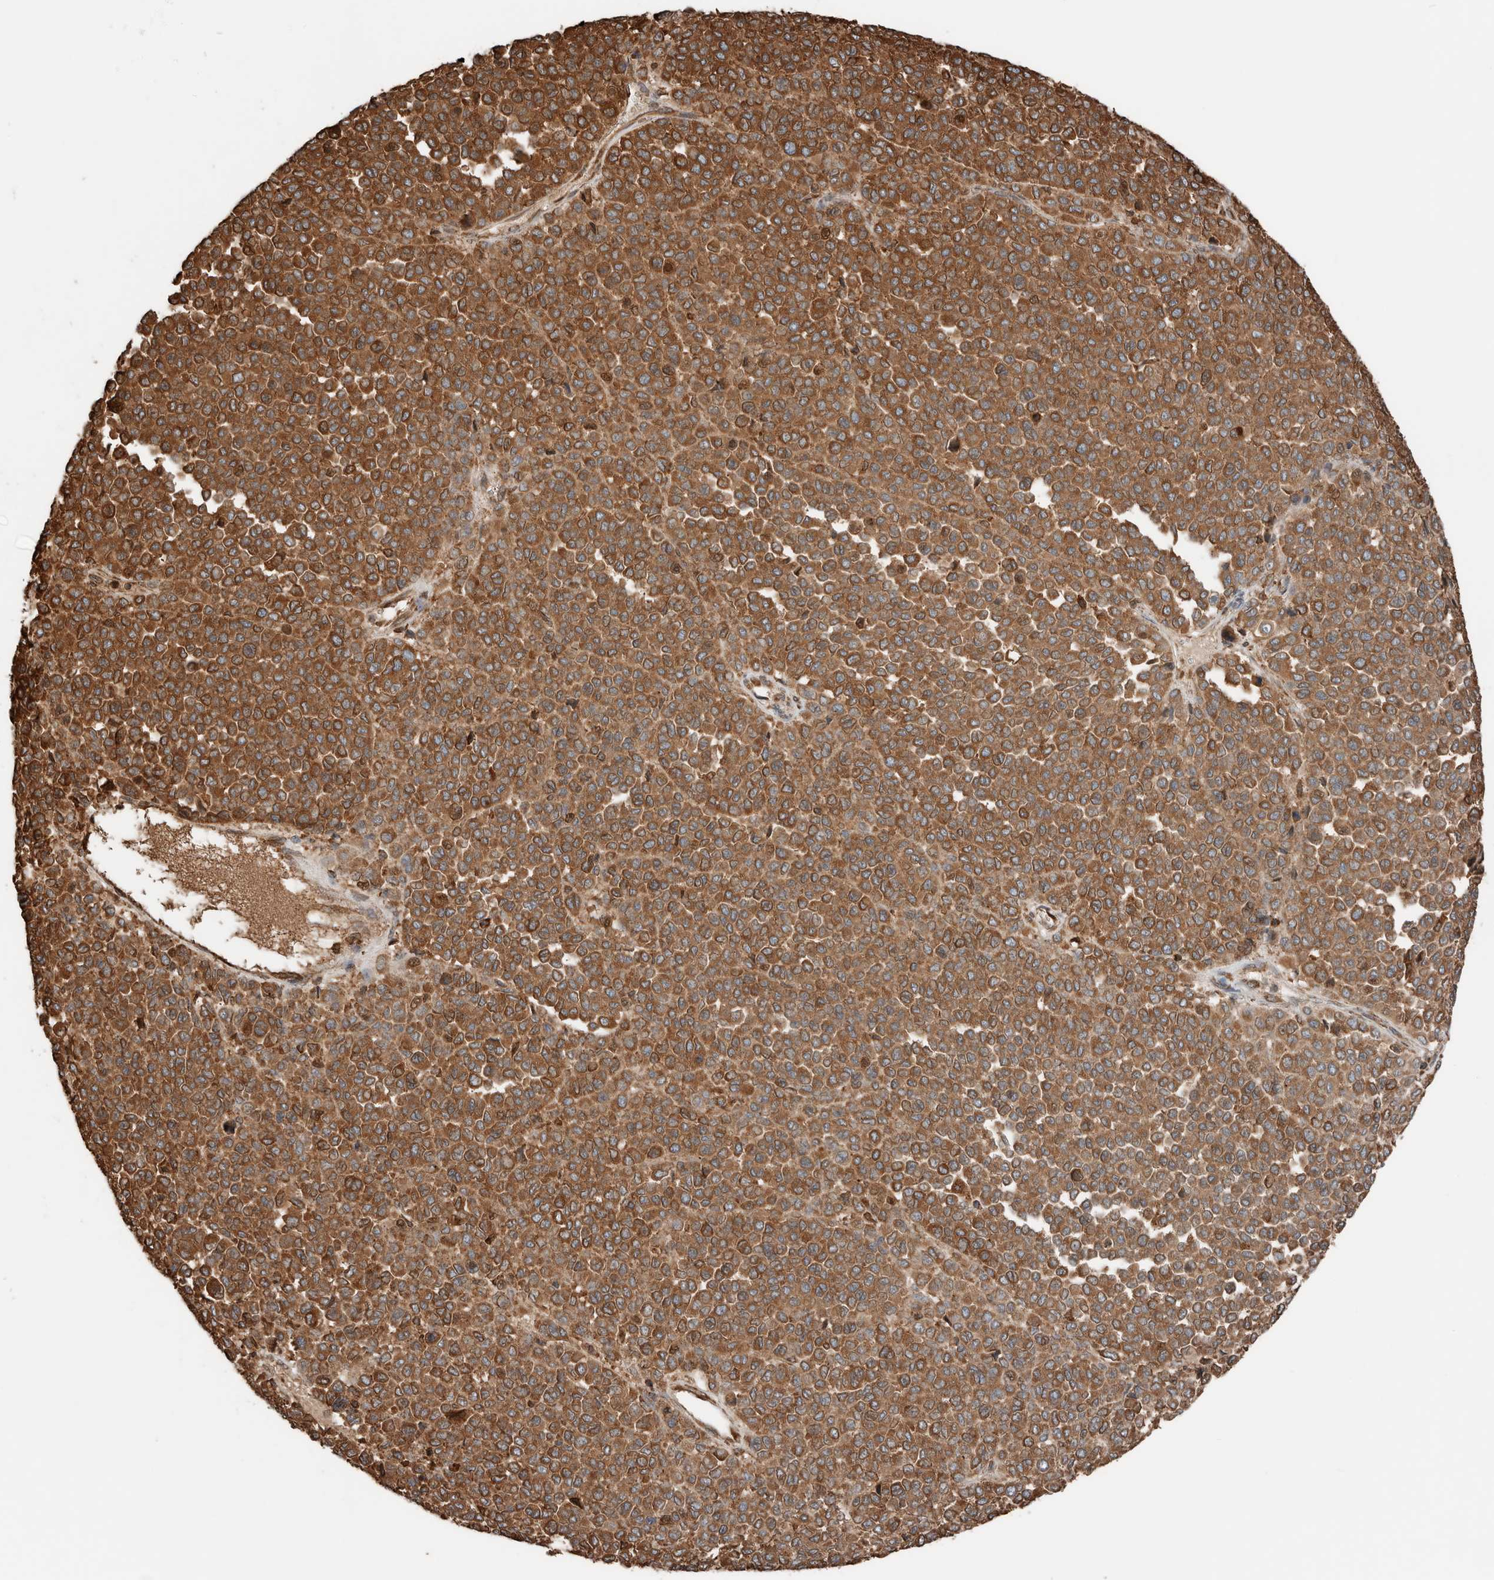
{"staining": {"intensity": "moderate", "quantity": ">75%", "location": "cytoplasmic/membranous"}, "tissue": "melanoma", "cell_type": "Tumor cells", "image_type": "cancer", "snomed": [{"axis": "morphology", "description": "Malignant melanoma, Metastatic site"}, {"axis": "topography", "description": "Pancreas"}], "caption": "Malignant melanoma (metastatic site) was stained to show a protein in brown. There is medium levels of moderate cytoplasmic/membranous positivity in approximately >75% of tumor cells. (DAB IHC, brown staining for protein, blue staining for nuclei).", "gene": "ERAP2", "patient": {"sex": "female", "age": 30}}